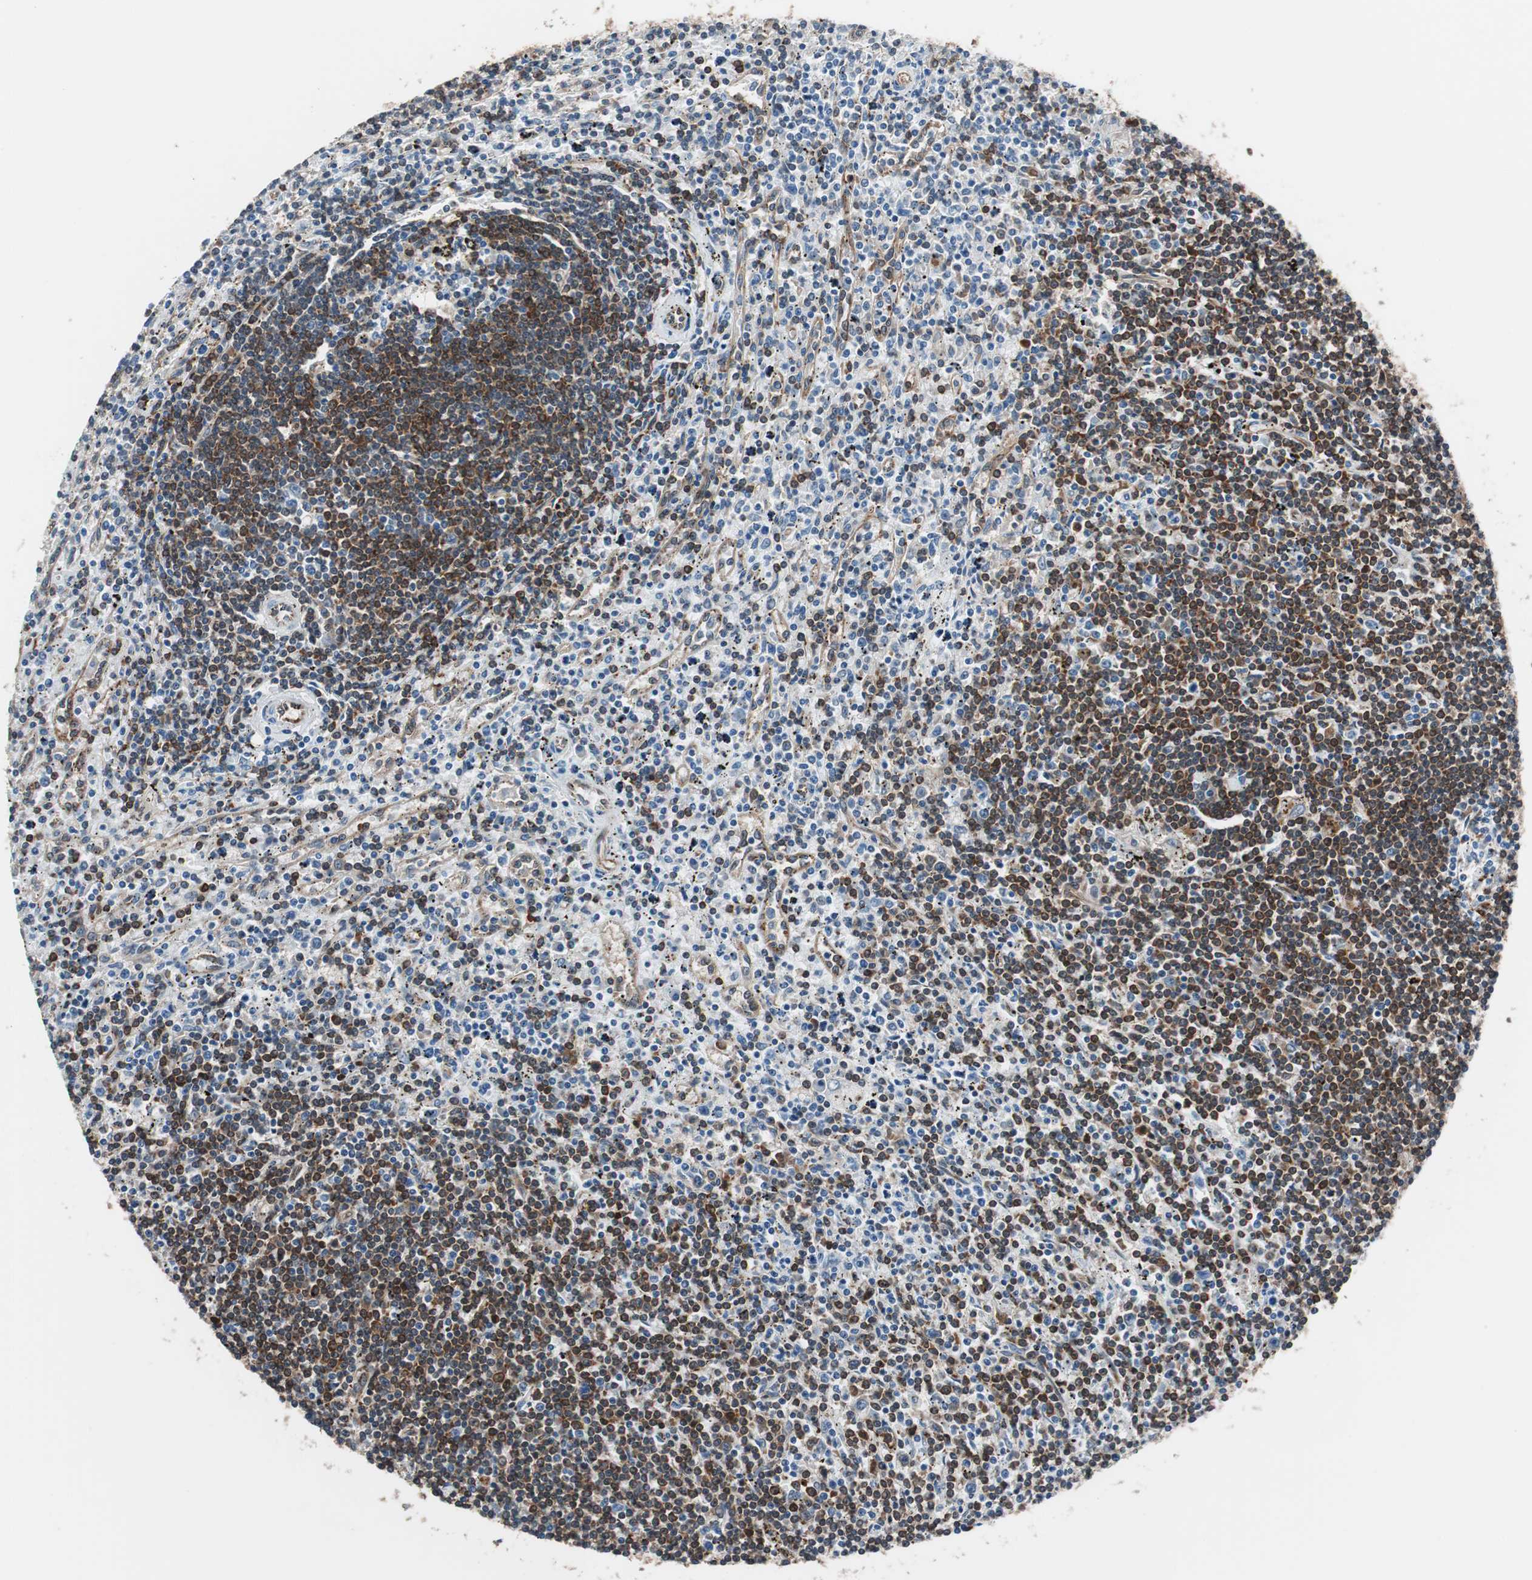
{"staining": {"intensity": "moderate", "quantity": ">75%", "location": "cytoplasmic/membranous,nuclear"}, "tissue": "lymphoma", "cell_type": "Tumor cells", "image_type": "cancer", "snomed": [{"axis": "morphology", "description": "Malignant lymphoma, non-Hodgkin's type, Low grade"}, {"axis": "topography", "description": "Spleen"}], "caption": "Malignant lymphoma, non-Hodgkin's type (low-grade) stained with IHC reveals moderate cytoplasmic/membranous and nuclear expression in about >75% of tumor cells. (Brightfield microscopy of DAB IHC at high magnification).", "gene": "SWAP70", "patient": {"sex": "male", "age": 76}}